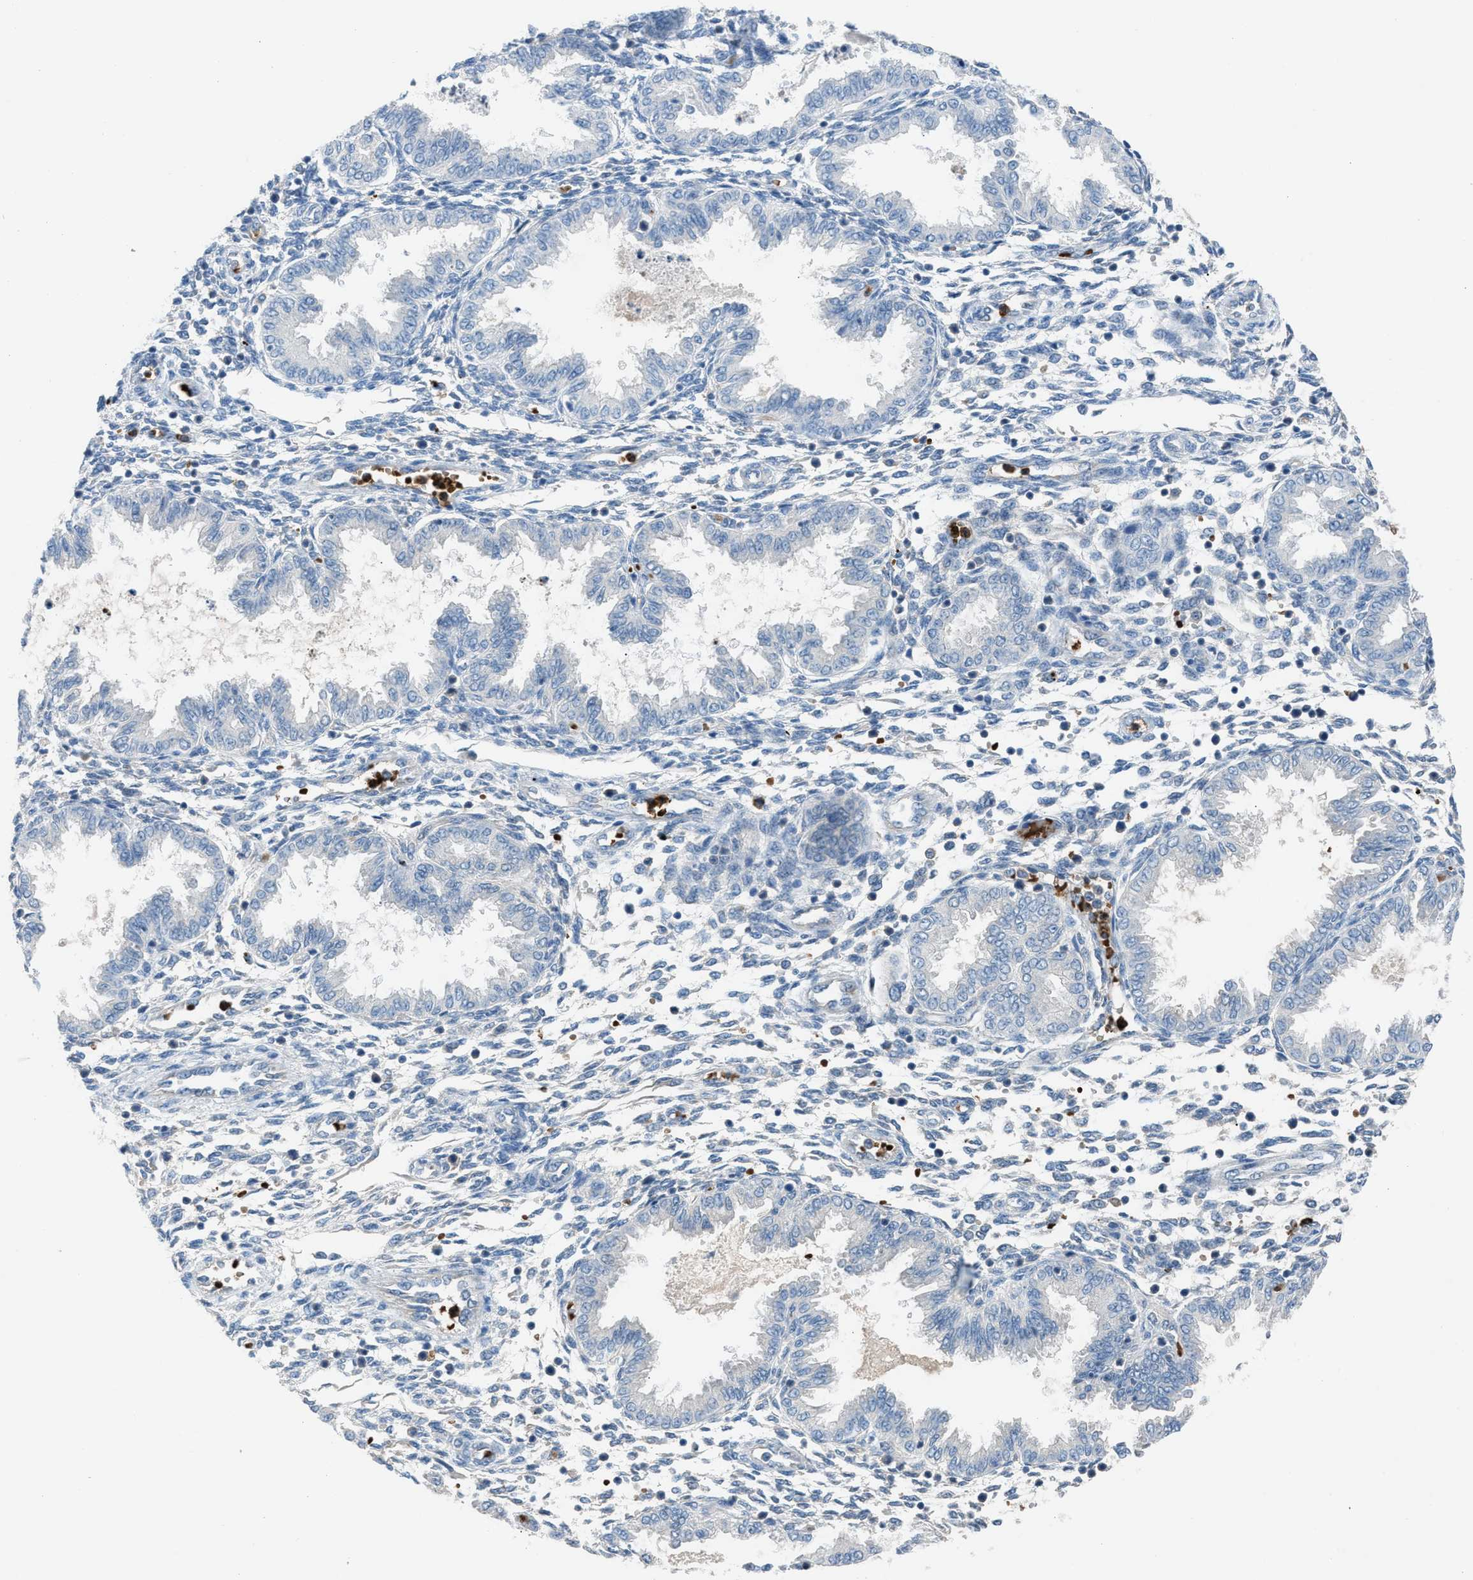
{"staining": {"intensity": "weak", "quantity": "<25%", "location": "cytoplasmic/membranous"}, "tissue": "endometrium", "cell_type": "Cells in endometrial stroma", "image_type": "normal", "snomed": [{"axis": "morphology", "description": "Normal tissue, NOS"}, {"axis": "topography", "description": "Endometrium"}], "caption": "Endometrium stained for a protein using IHC reveals no expression cells in endometrial stroma.", "gene": "CFAP77", "patient": {"sex": "female", "age": 33}}